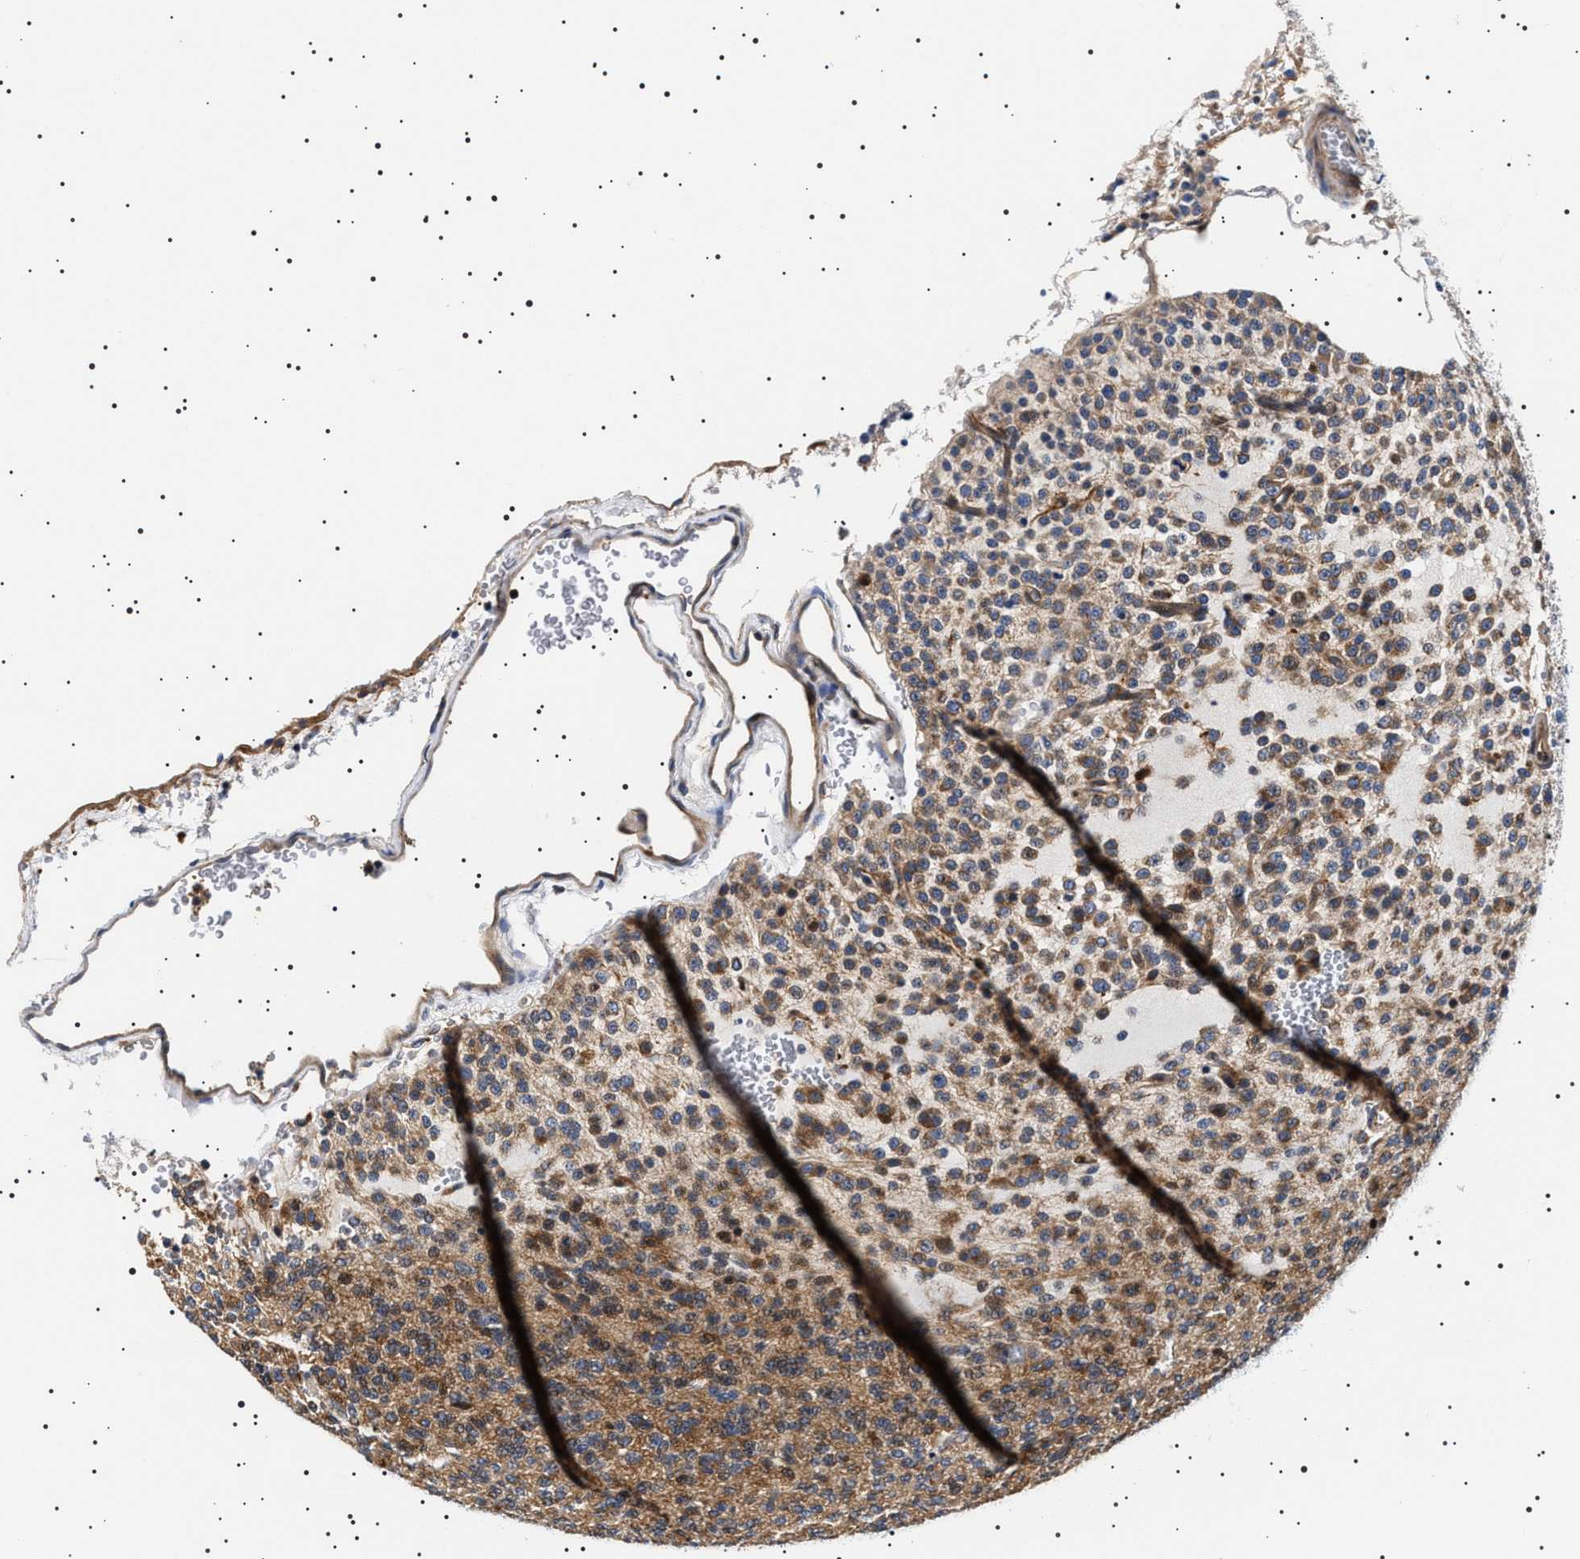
{"staining": {"intensity": "moderate", "quantity": "25%-75%", "location": "cytoplasmic/membranous"}, "tissue": "glioma", "cell_type": "Tumor cells", "image_type": "cancer", "snomed": [{"axis": "morphology", "description": "Glioma, malignant, Low grade"}, {"axis": "topography", "description": "Brain"}], "caption": "Malignant glioma (low-grade) was stained to show a protein in brown. There is medium levels of moderate cytoplasmic/membranous positivity in about 25%-75% of tumor cells.", "gene": "SLC4A7", "patient": {"sex": "male", "age": 38}}